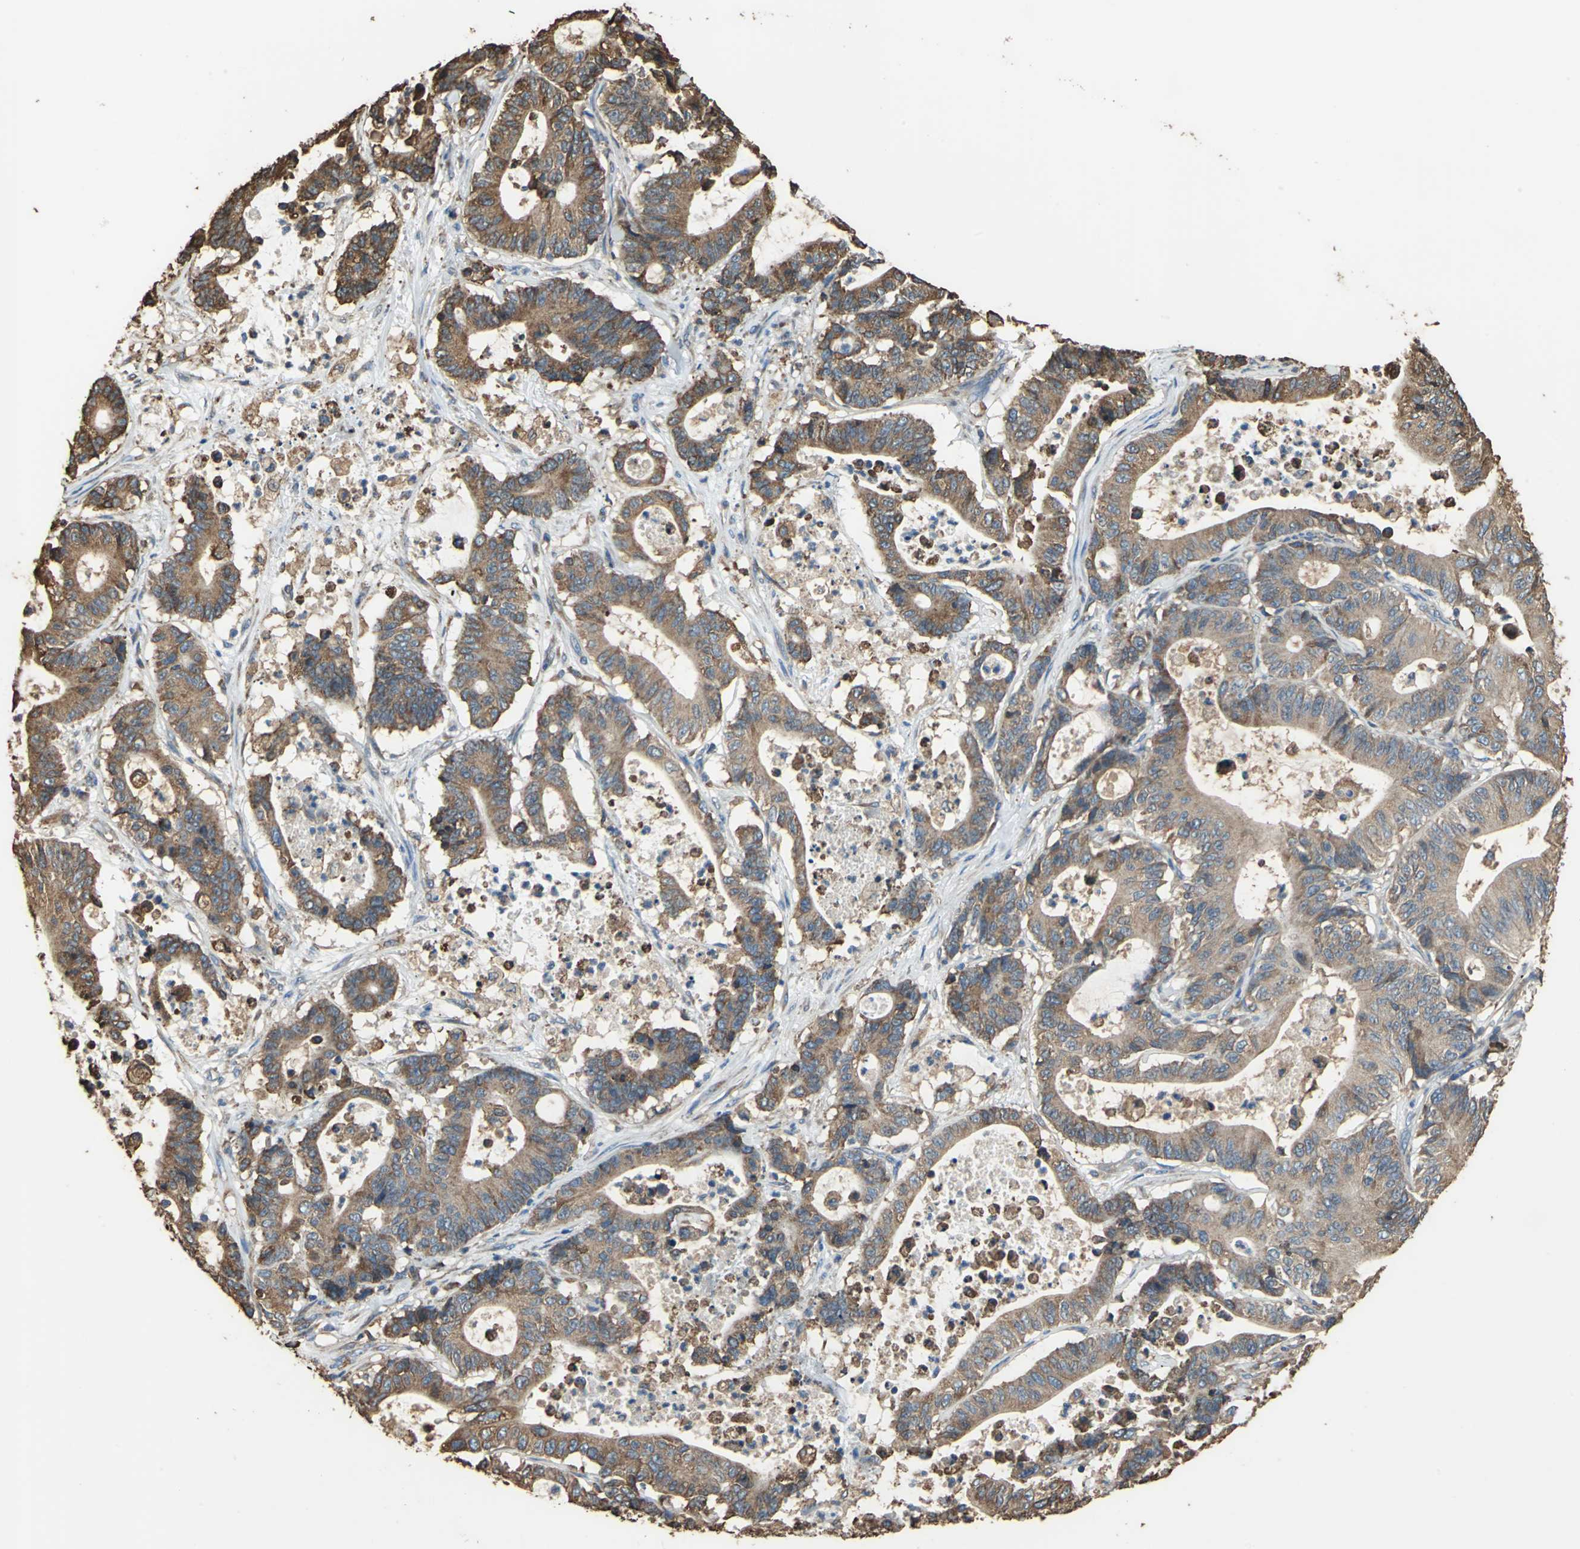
{"staining": {"intensity": "moderate", "quantity": ">75%", "location": "cytoplasmic/membranous"}, "tissue": "colorectal cancer", "cell_type": "Tumor cells", "image_type": "cancer", "snomed": [{"axis": "morphology", "description": "Adenocarcinoma, NOS"}, {"axis": "topography", "description": "Colon"}], "caption": "Protein staining demonstrates moderate cytoplasmic/membranous staining in approximately >75% of tumor cells in colorectal cancer.", "gene": "GPANK1", "patient": {"sex": "female", "age": 84}}